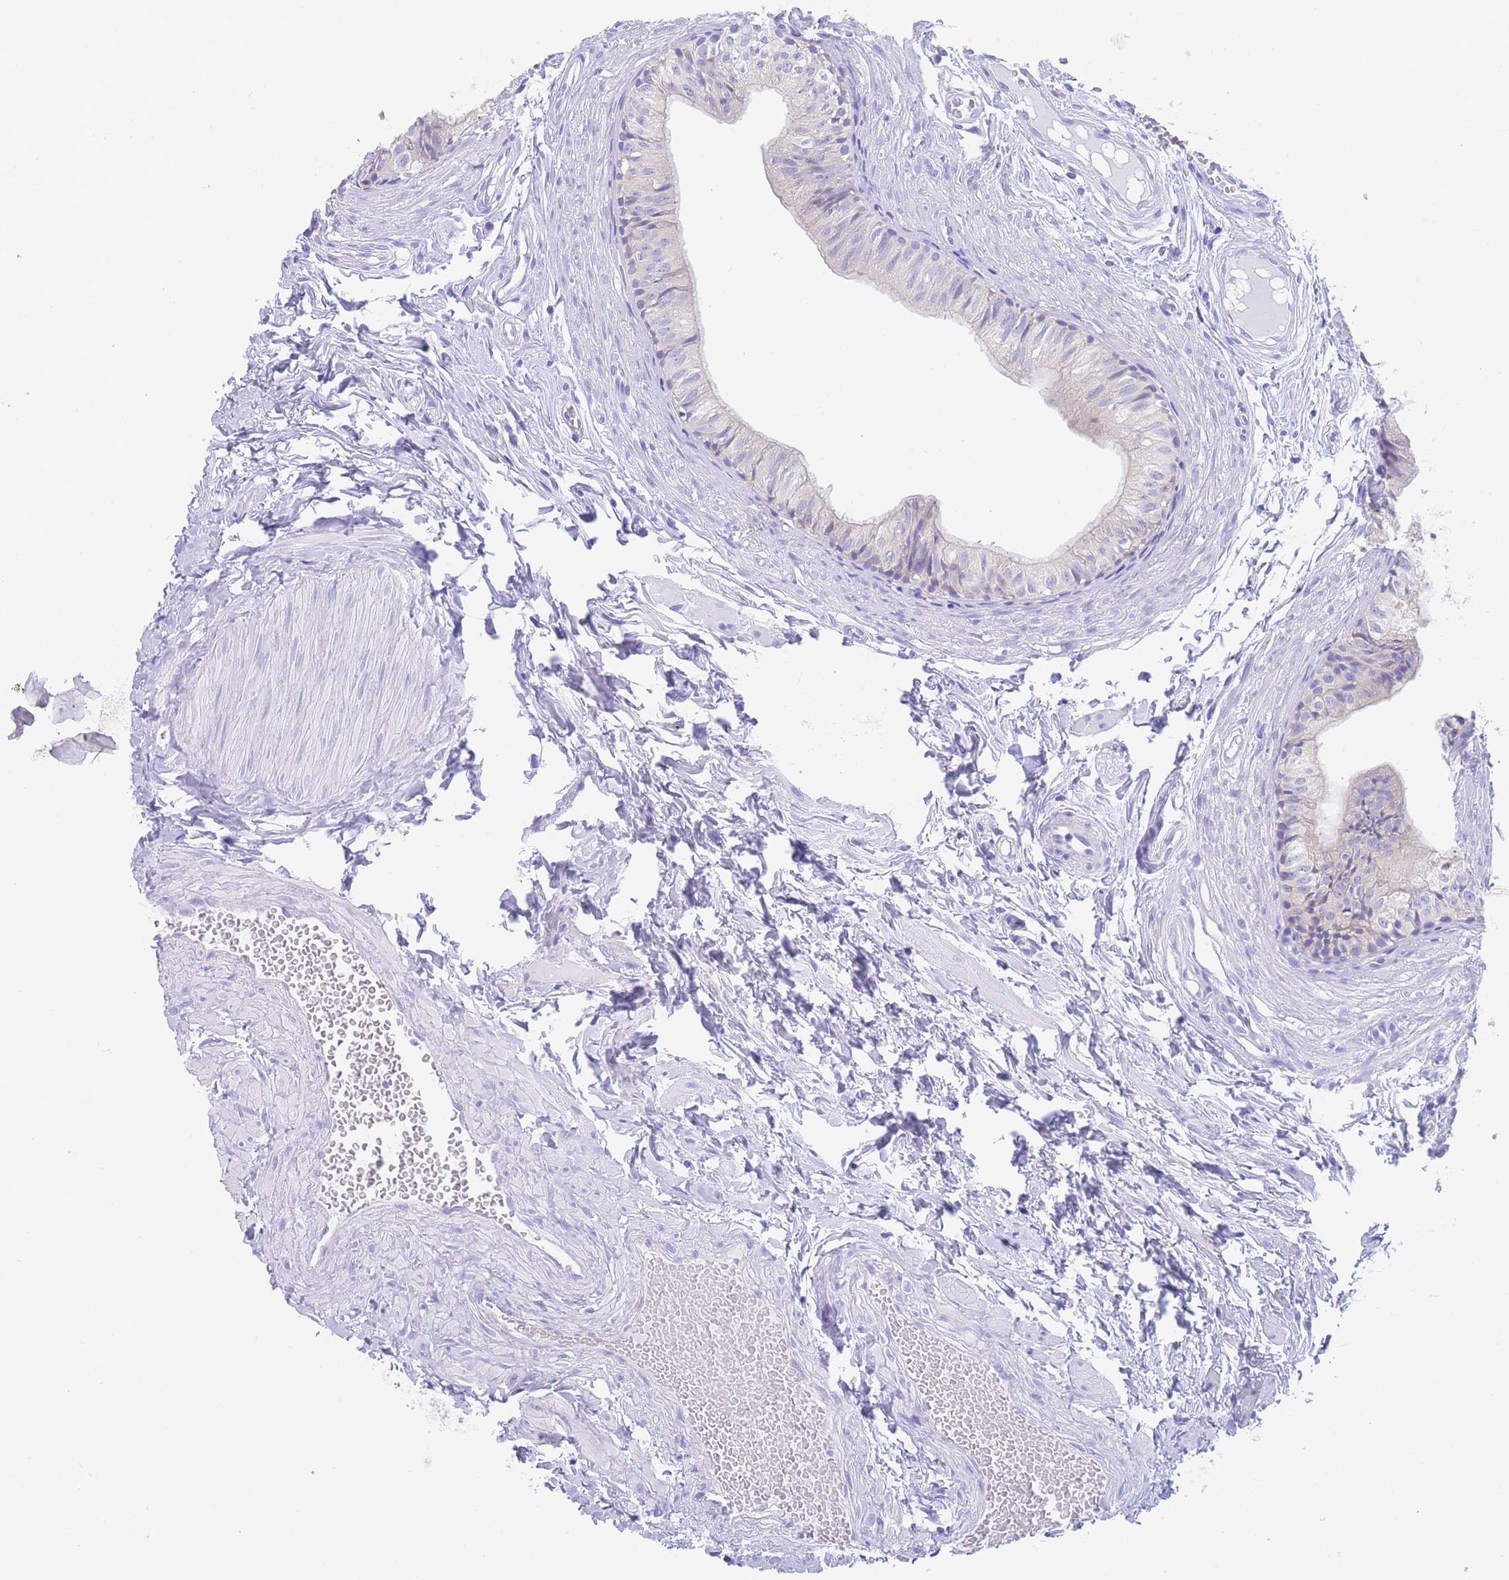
{"staining": {"intensity": "moderate", "quantity": "25%-75%", "location": "cytoplasmic/membranous,nuclear"}, "tissue": "epididymis", "cell_type": "Glandular cells", "image_type": "normal", "snomed": [{"axis": "morphology", "description": "Normal tissue, NOS"}, {"axis": "topography", "description": "Epididymis"}], "caption": "Brown immunohistochemical staining in normal human epididymis exhibits moderate cytoplasmic/membranous,nuclear staining in about 25%-75% of glandular cells.", "gene": "LZTFL1", "patient": {"sex": "male", "age": 37}}